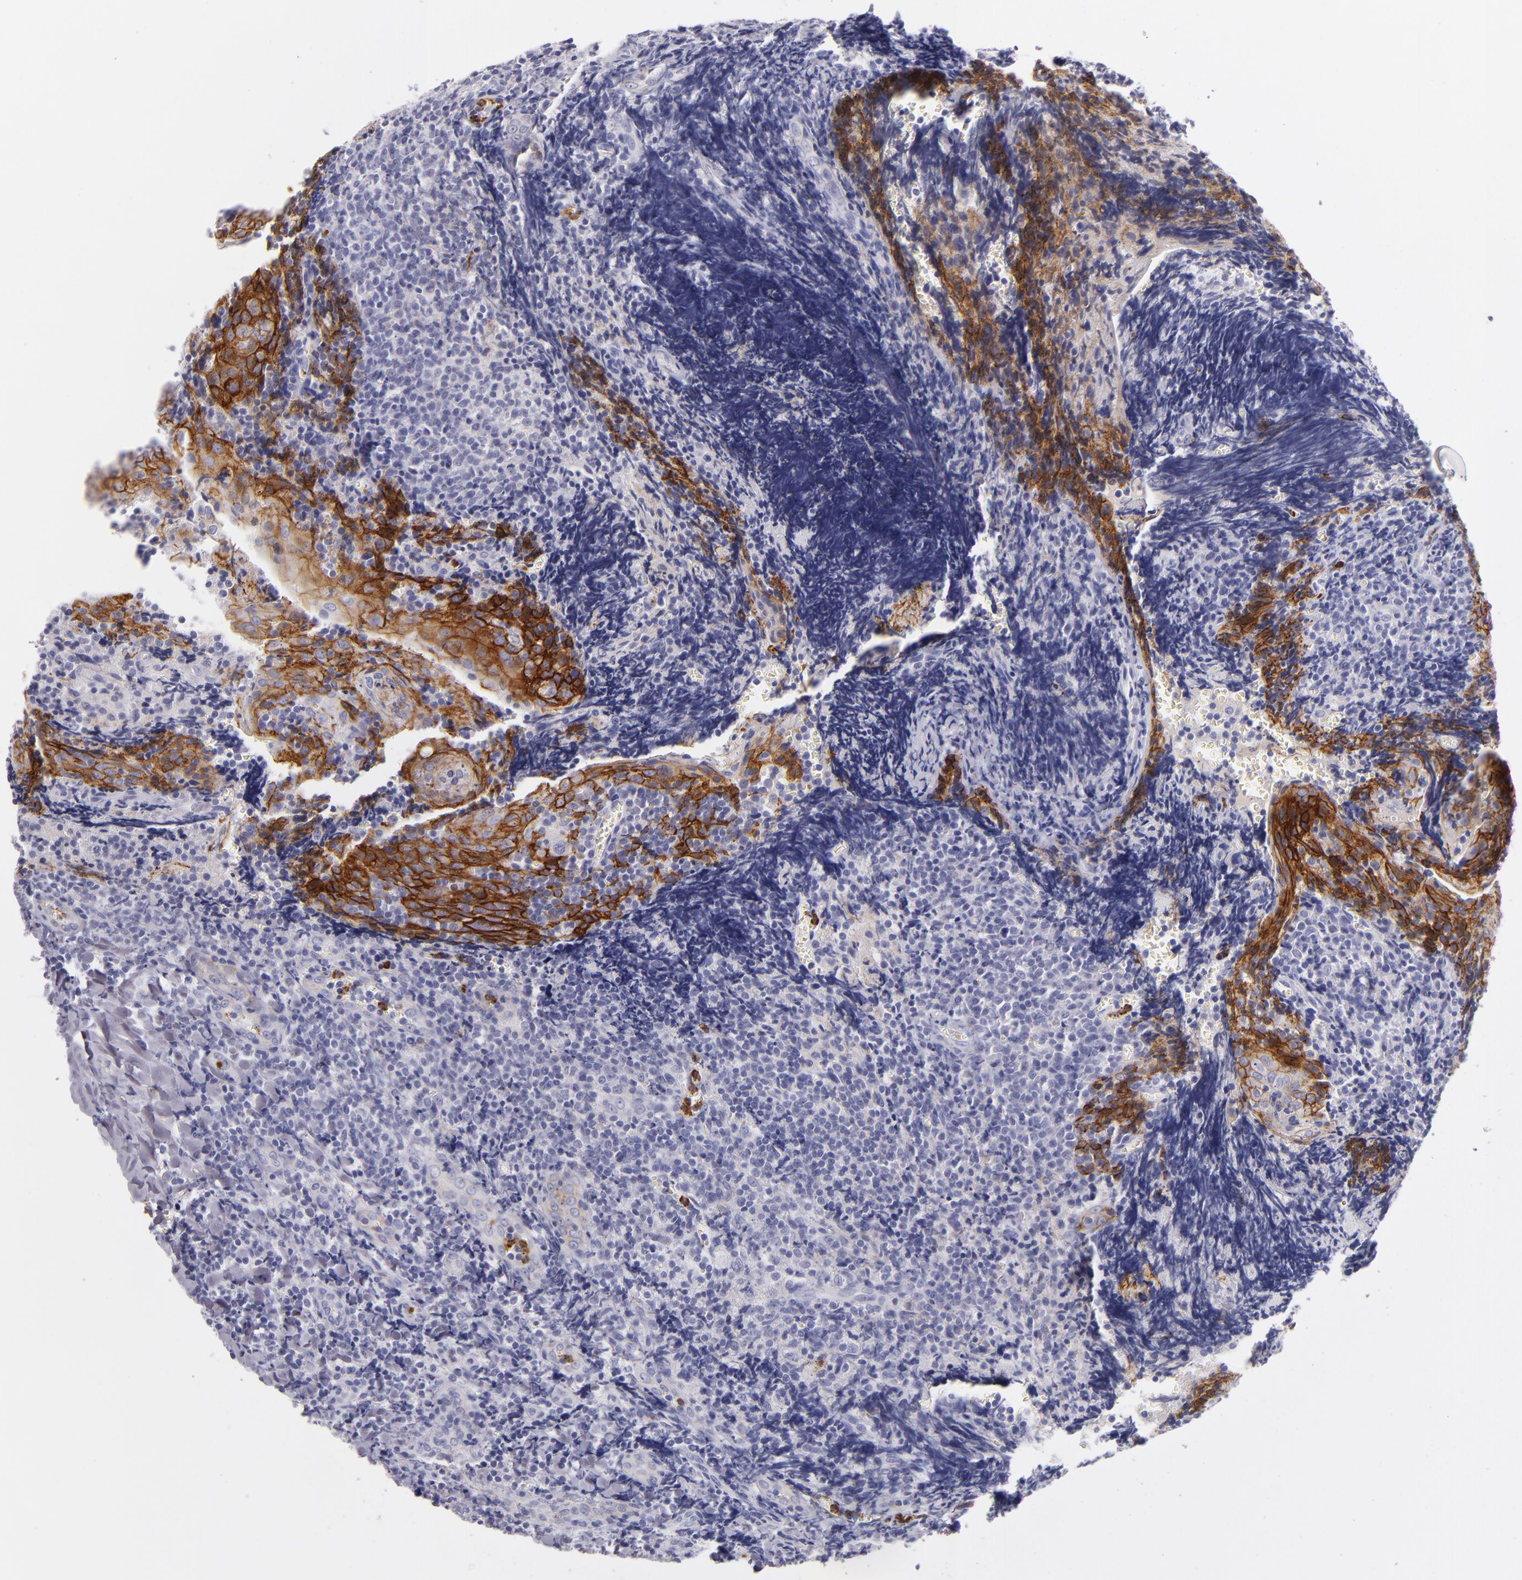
{"staining": {"intensity": "negative", "quantity": "none", "location": "none"}, "tissue": "tonsil", "cell_type": "Germinal center cells", "image_type": "normal", "snomed": [{"axis": "morphology", "description": "Normal tissue, NOS"}, {"axis": "topography", "description": "Tonsil"}], "caption": "IHC micrograph of unremarkable human tonsil stained for a protein (brown), which displays no staining in germinal center cells.", "gene": "CDH3", "patient": {"sex": "male", "age": 20}}